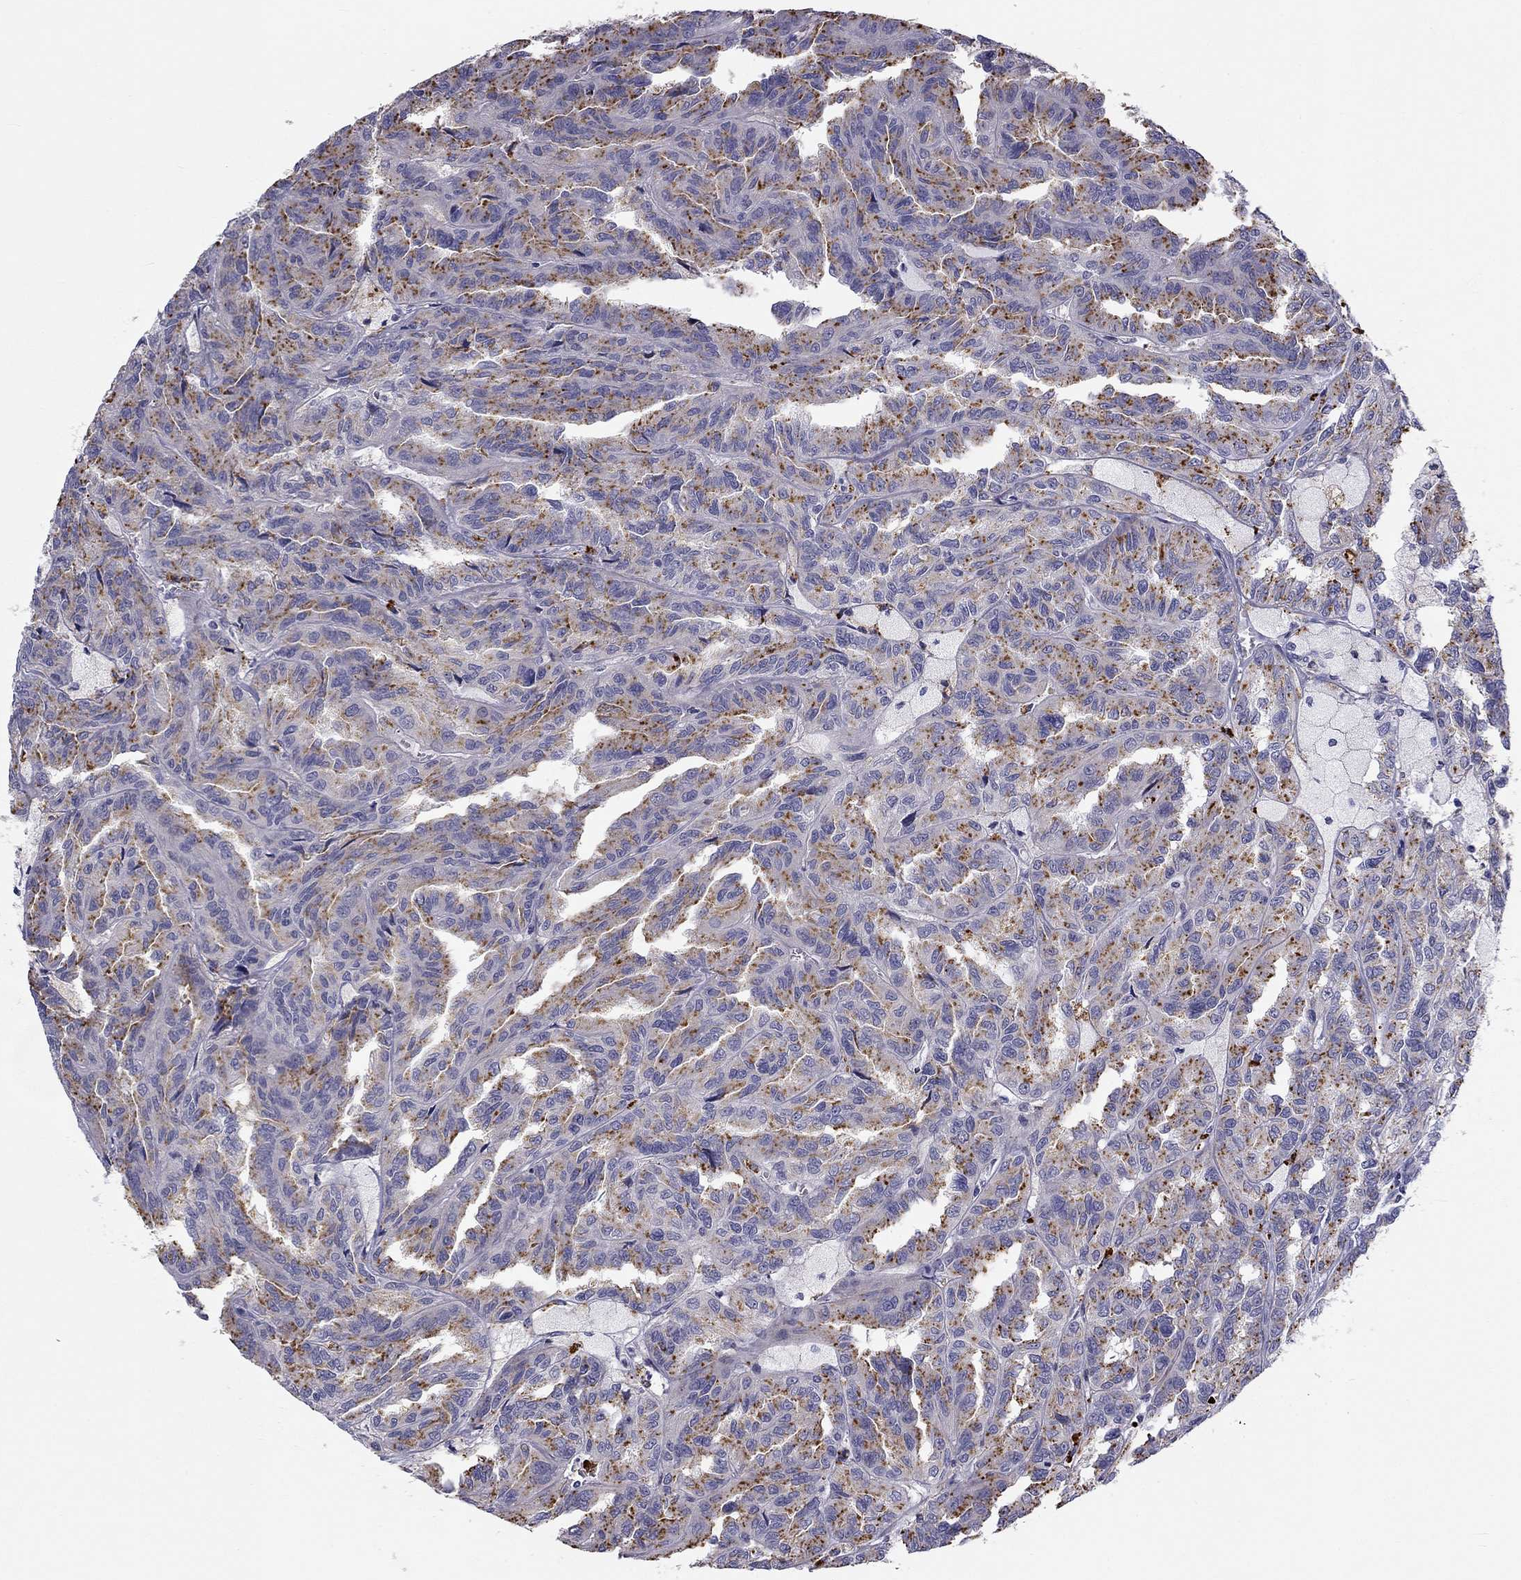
{"staining": {"intensity": "moderate", "quantity": ">75%", "location": "cytoplasmic/membranous"}, "tissue": "renal cancer", "cell_type": "Tumor cells", "image_type": "cancer", "snomed": [{"axis": "morphology", "description": "Adenocarcinoma, NOS"}, {"axis": "topography", "description": "Kidney"}], "caption": "Immunohistochemistry of renal cancer exhibits medium levels of moderate cytoplasmic/membranous positivity in about >75% of tumor cells. Immunohistochemistry stains the protein in brown and the nuclei are stained blue.", "gene": "CLPSL2", "patient": {"sex": "male", "age": 79}}